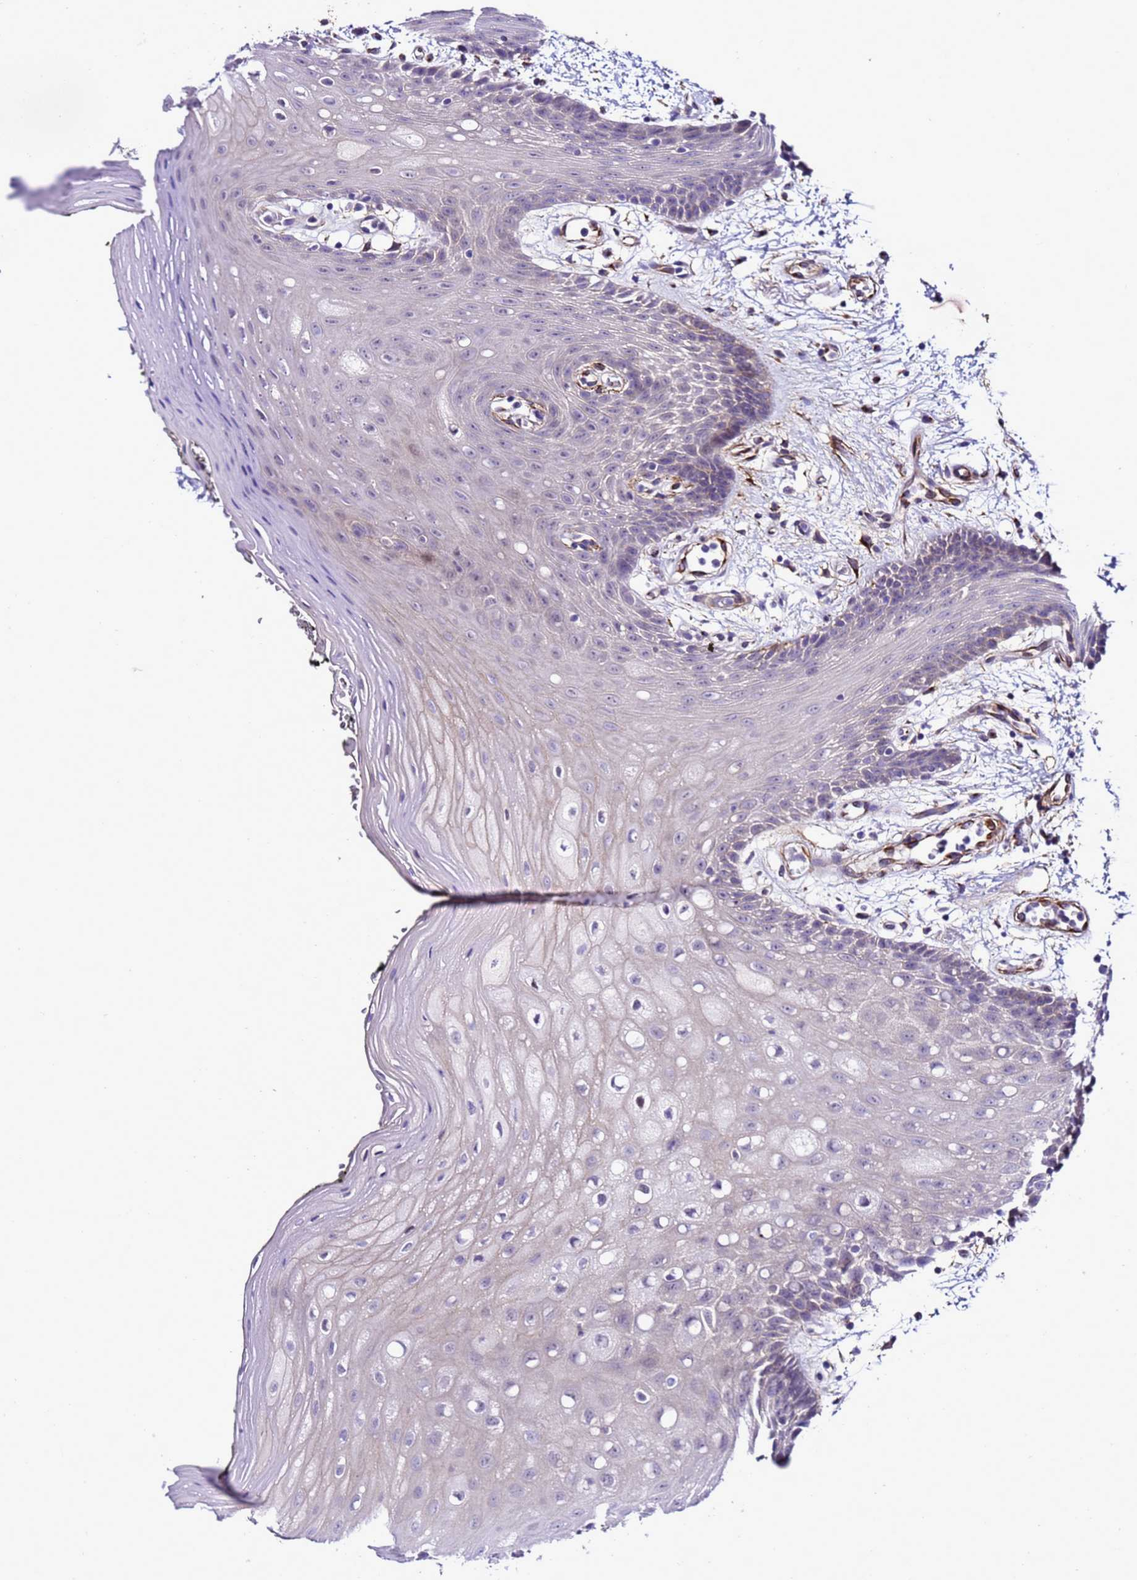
{"staining": {"intensity": "weak", "quantity": "<25%", "location": "cytoplasmic/membranous"}, "tissue": "oral mucosa", "cell_type": "Squamous epithelial cells", "image_type": "normal", "snomed": [{"axis": "morphology", "description": "Normal tissue, NOS"}, {"axis": "topography", "description": "Oral tissue"}, {"axis": "topography", "description": "Tounge, NOS"}], "caption": "Unremarkable oral mucosa was stained to show a protein in brown. There is no significant positivity in squamous epithelial cells.", "gene": "GZF1", "patient": {"sex": "female", "age": 59}}